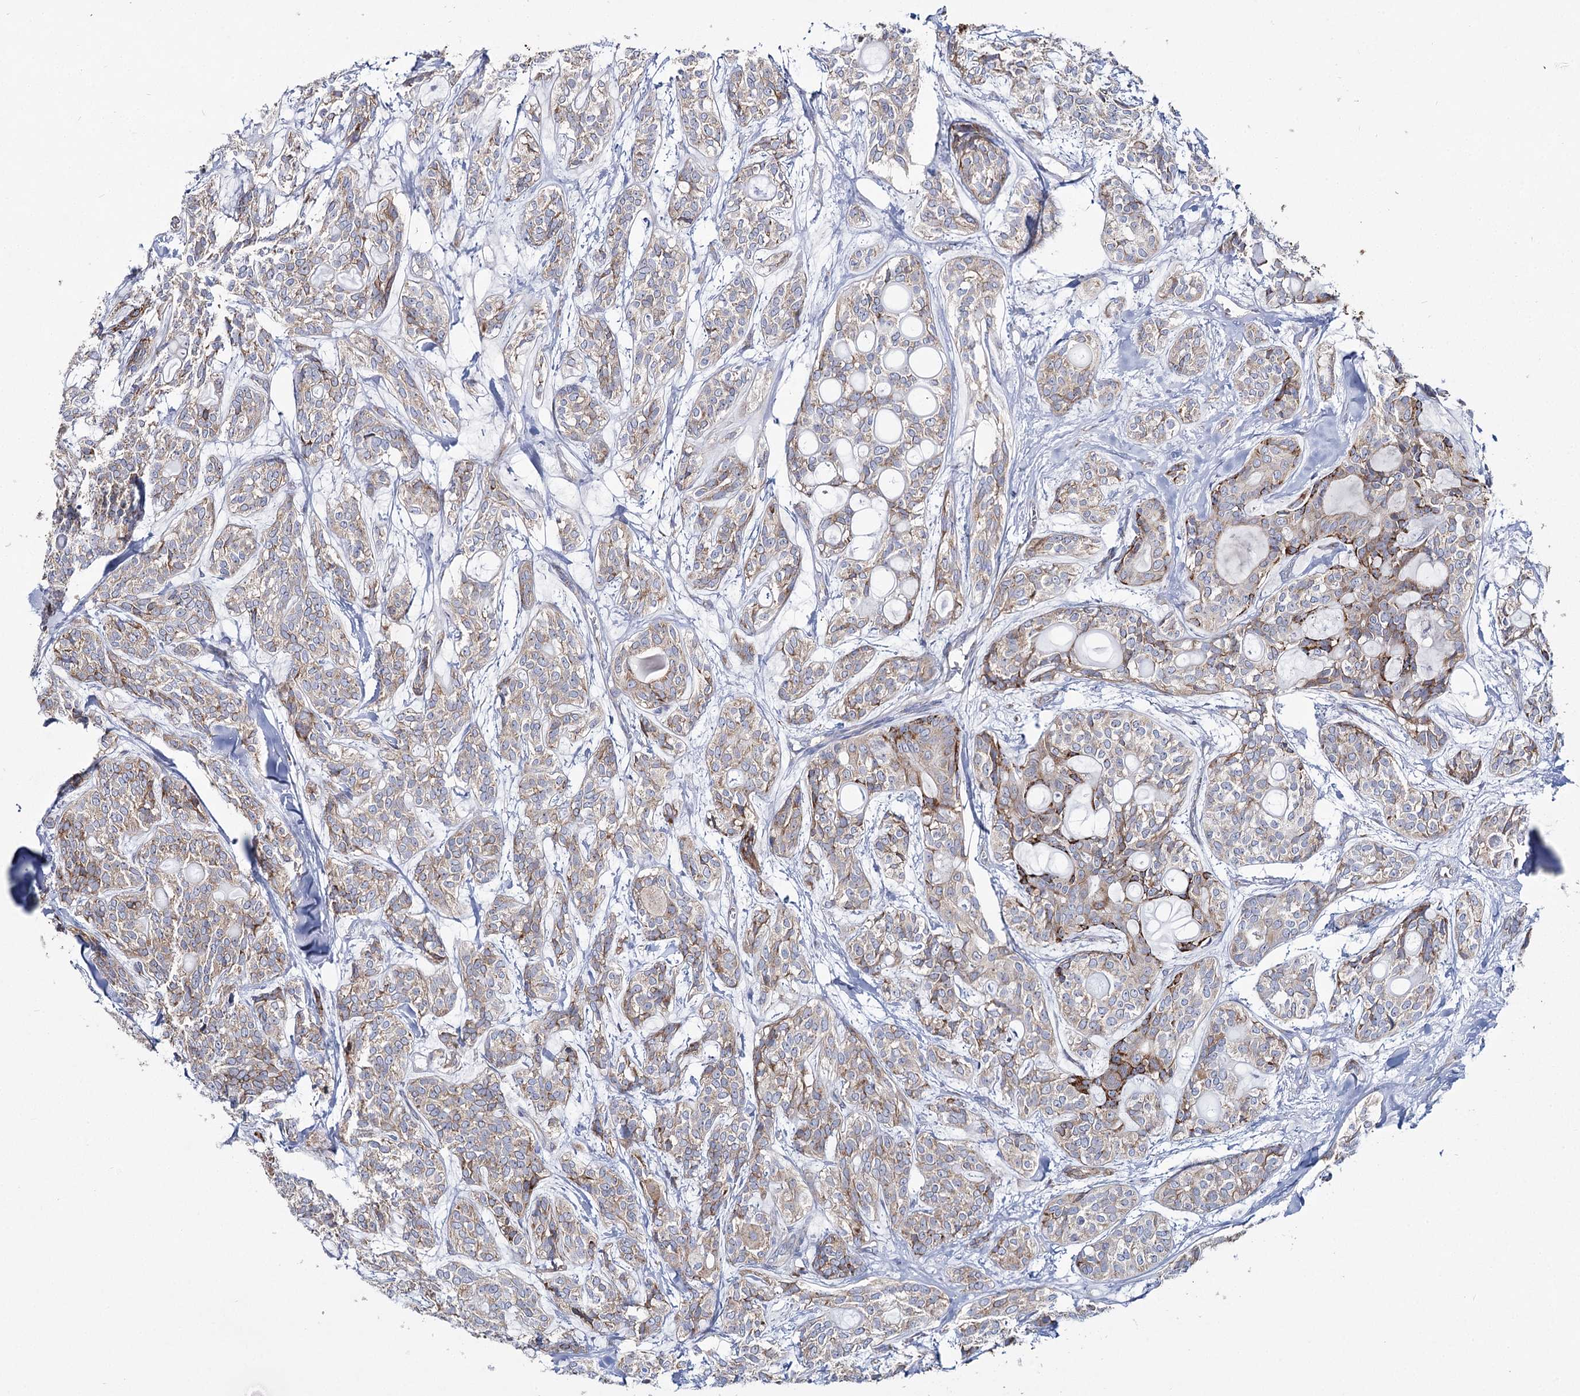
{"staining": {"intensity": "weak", "quantity": "<25%", "location": "cytoplasmic/membranous"}, "tissue": "head and neck cancer", "cell_type": "Tumor cells", "image_type": "cancer", "snomed": [{"axis": "morphology", "description": "Adenocarcinoma, NOS"}, {"axis": "topography", "description": "Head-Neck"}], "caption": "An IHC photomicrograph of head and neck cancer is shown. There is no staining in tumor cells of head and neck cancer. (DAB (3,3'-diaminobenzidine) immunohistochemistry, high magnification).", "gene": "THUMPD3", "patient": {"sex": "male", "age": 66}}